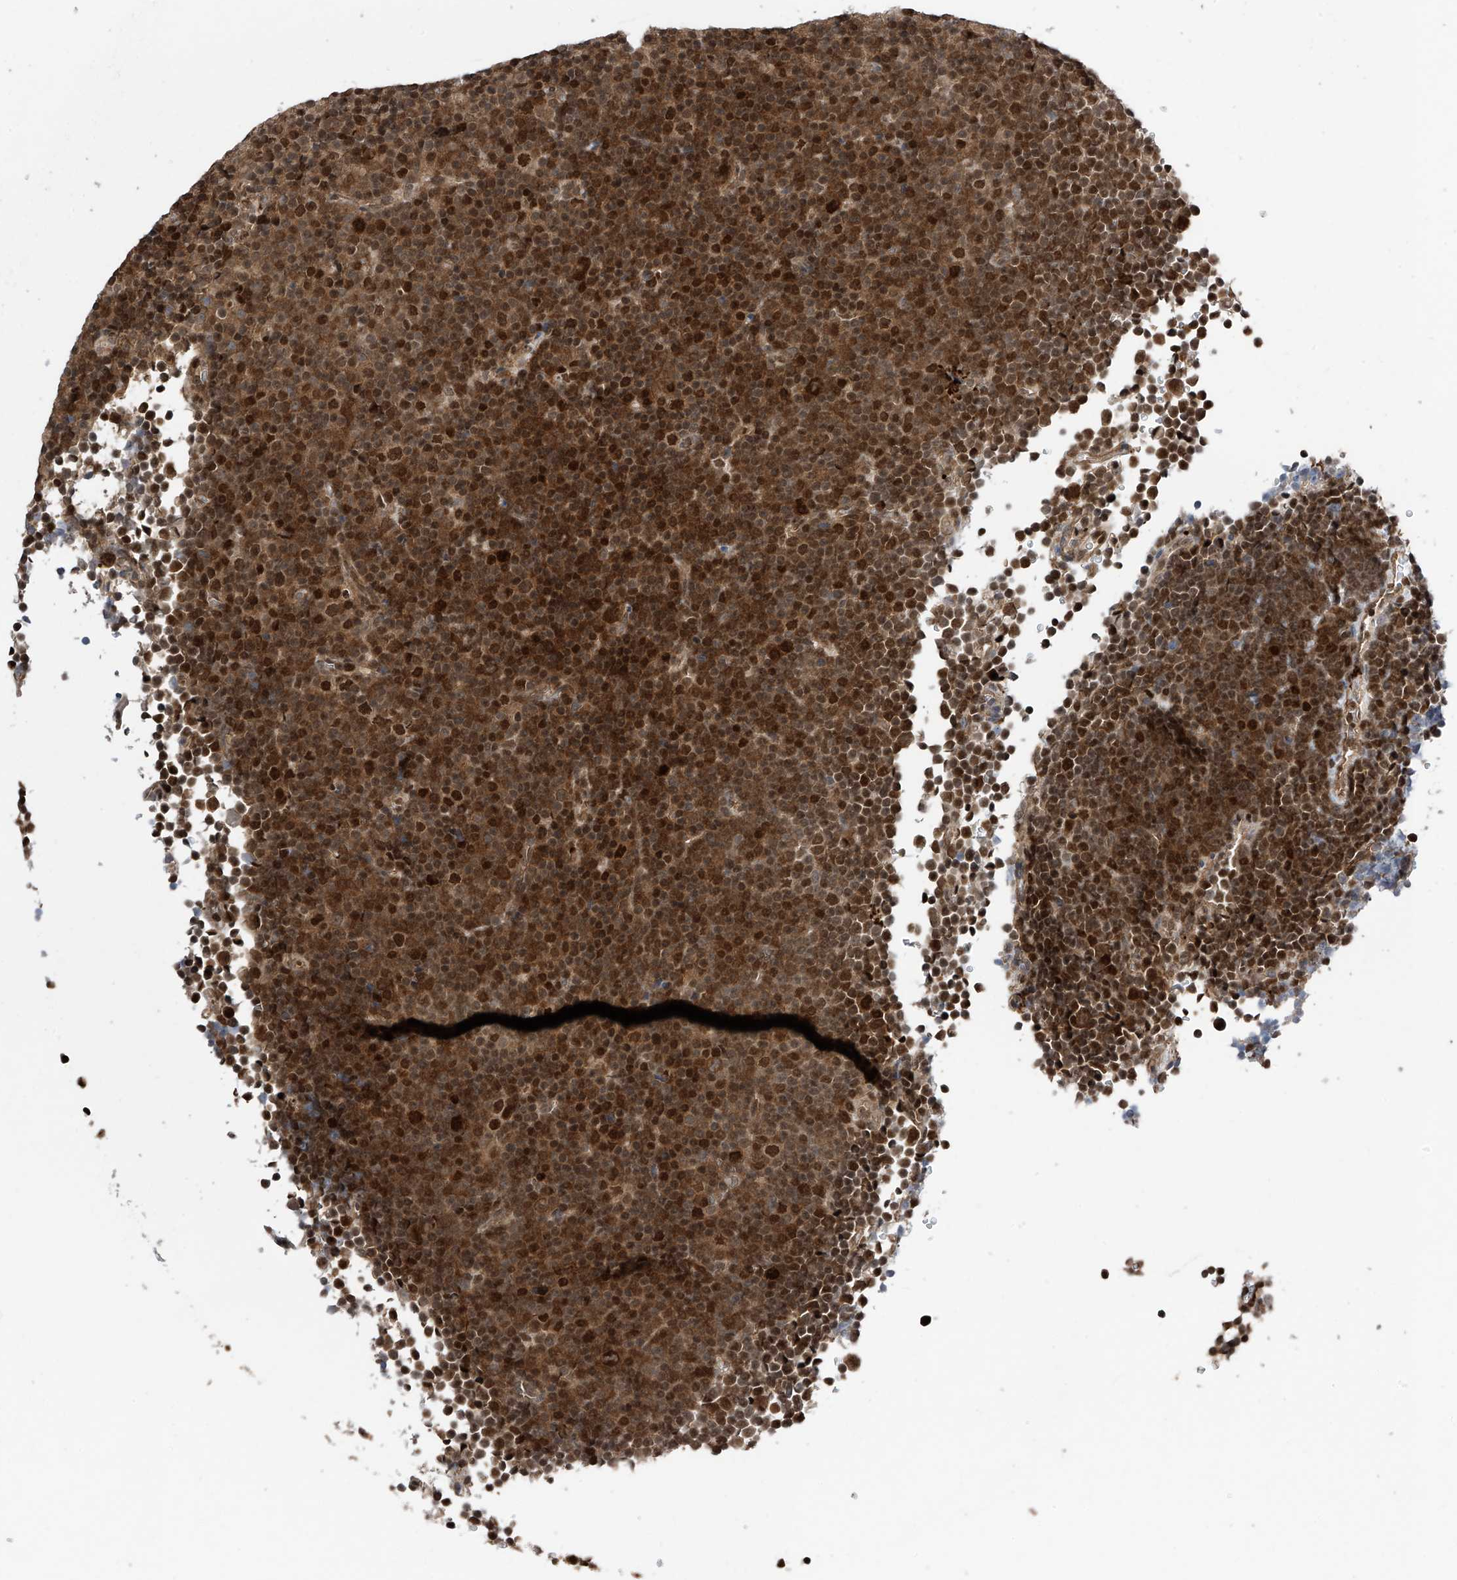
{"staining": {"intensity": "strong", "quantity": "25%-75%", "location": "nuclear"}, "tissue": "lymphoma", "cell_type": "Tumor cells", "image_type": "cancer", "snomed": [{"axis": "morphology", "description": "Malignant lymphoma, non-Hodgkin's type, Low grade"}, {"axis": "topography", "description": "Lymph node"}], "caption": "The micrograph displays staining of malignant lymphoma, non-Hodgkin's type (low-grade), revealing strong nuclear protein expression (brown color) within tumor cells.", "gene": "DNAJC9", "patient": {"sex": "female", "age": 67}}